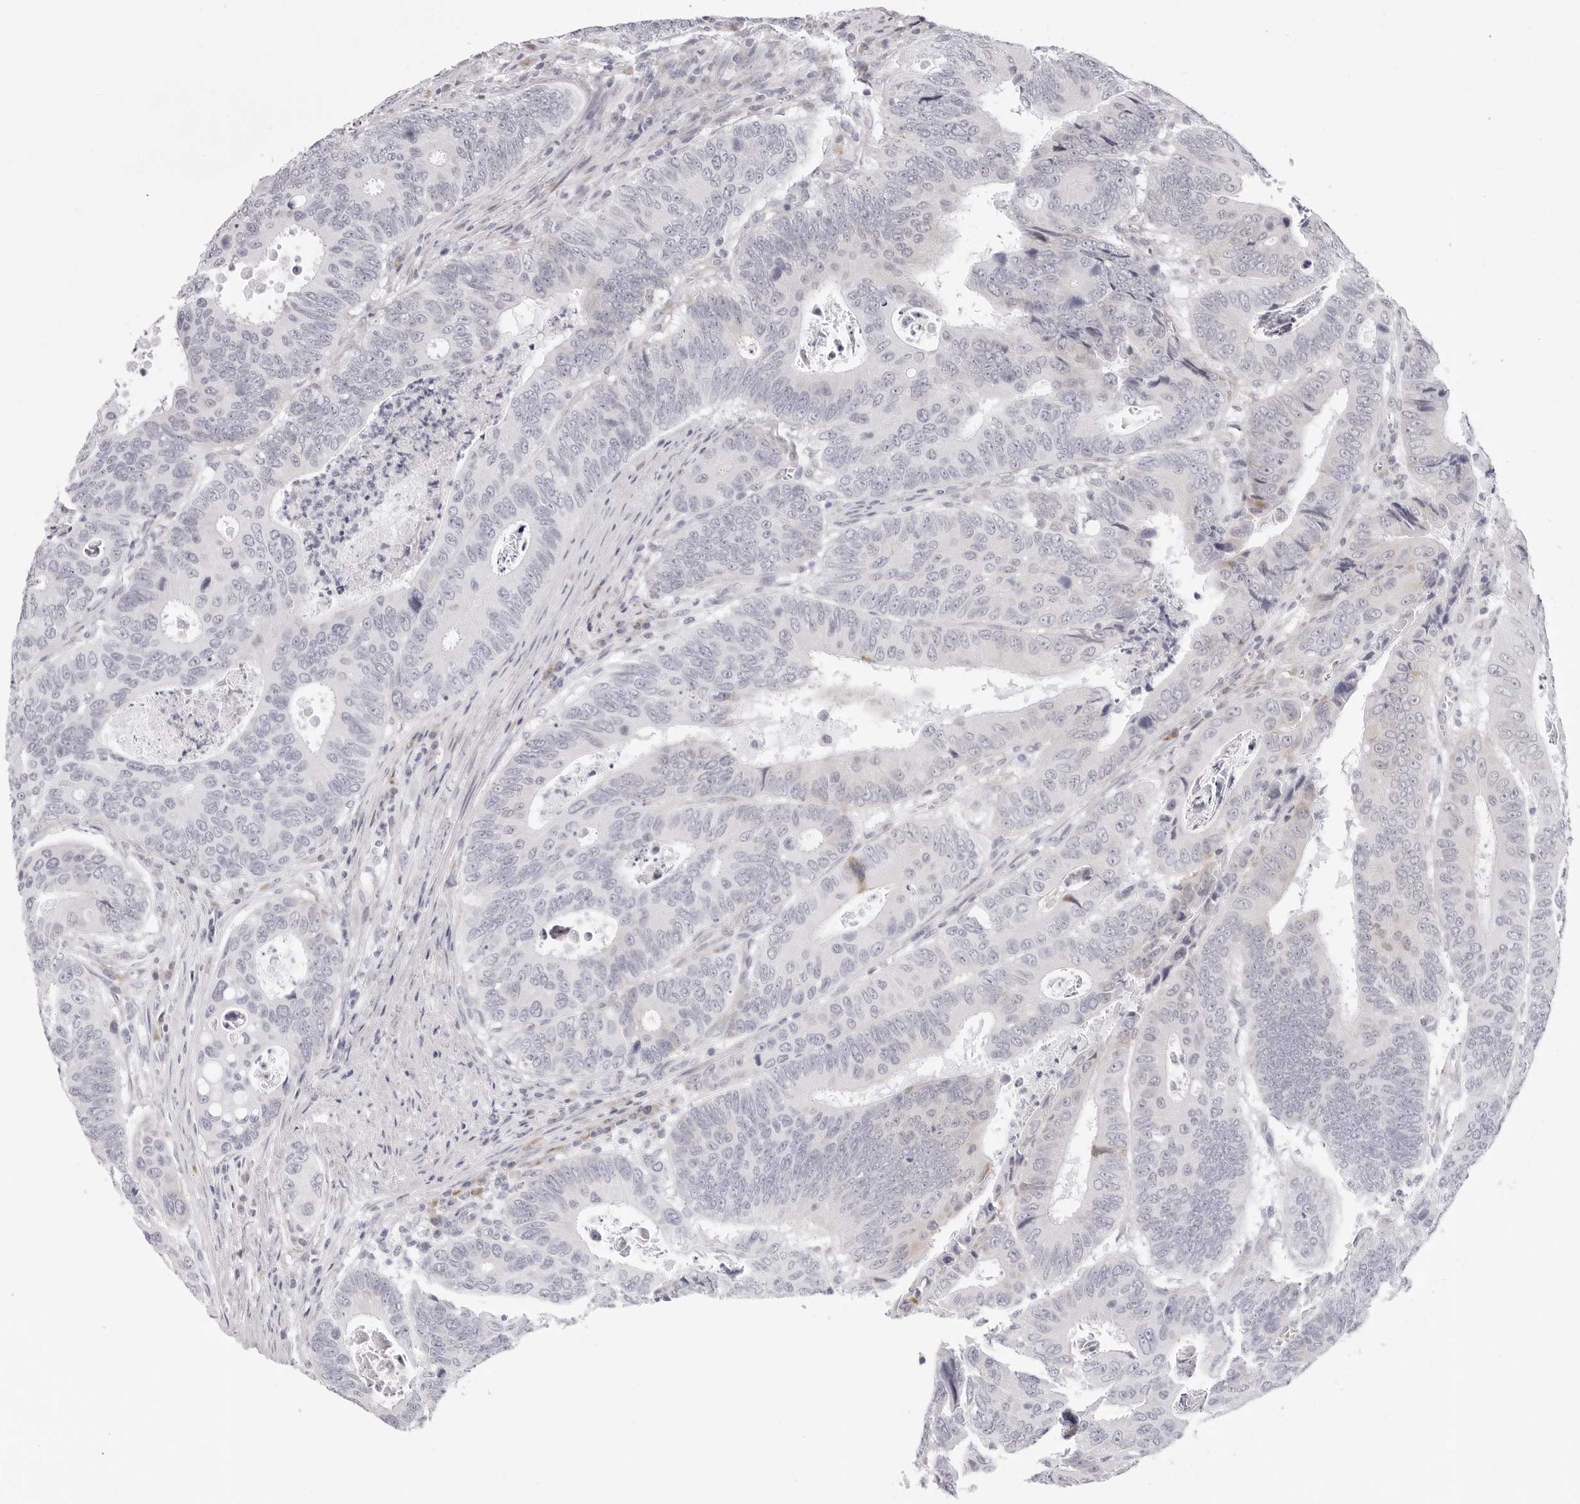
{"staining": {"intensity": "negative", "quantity": "none", "location": "none"}, "tissue": "colorectal cancer", "cell_type": "Tumor cells", "image_type": "cancer", "snomed": [{"axis": "morphology", "description": "Adenocarcinoma, NOS"}, {"axis": "topography", "description": "Colon"}], "caption": "Immunohistochemical staining of colorectal adenocarcinoma exhibits no significant expression in tumor cells.", "gene": "SMIM2", "patient": {"sex": "male", "age": 72}}